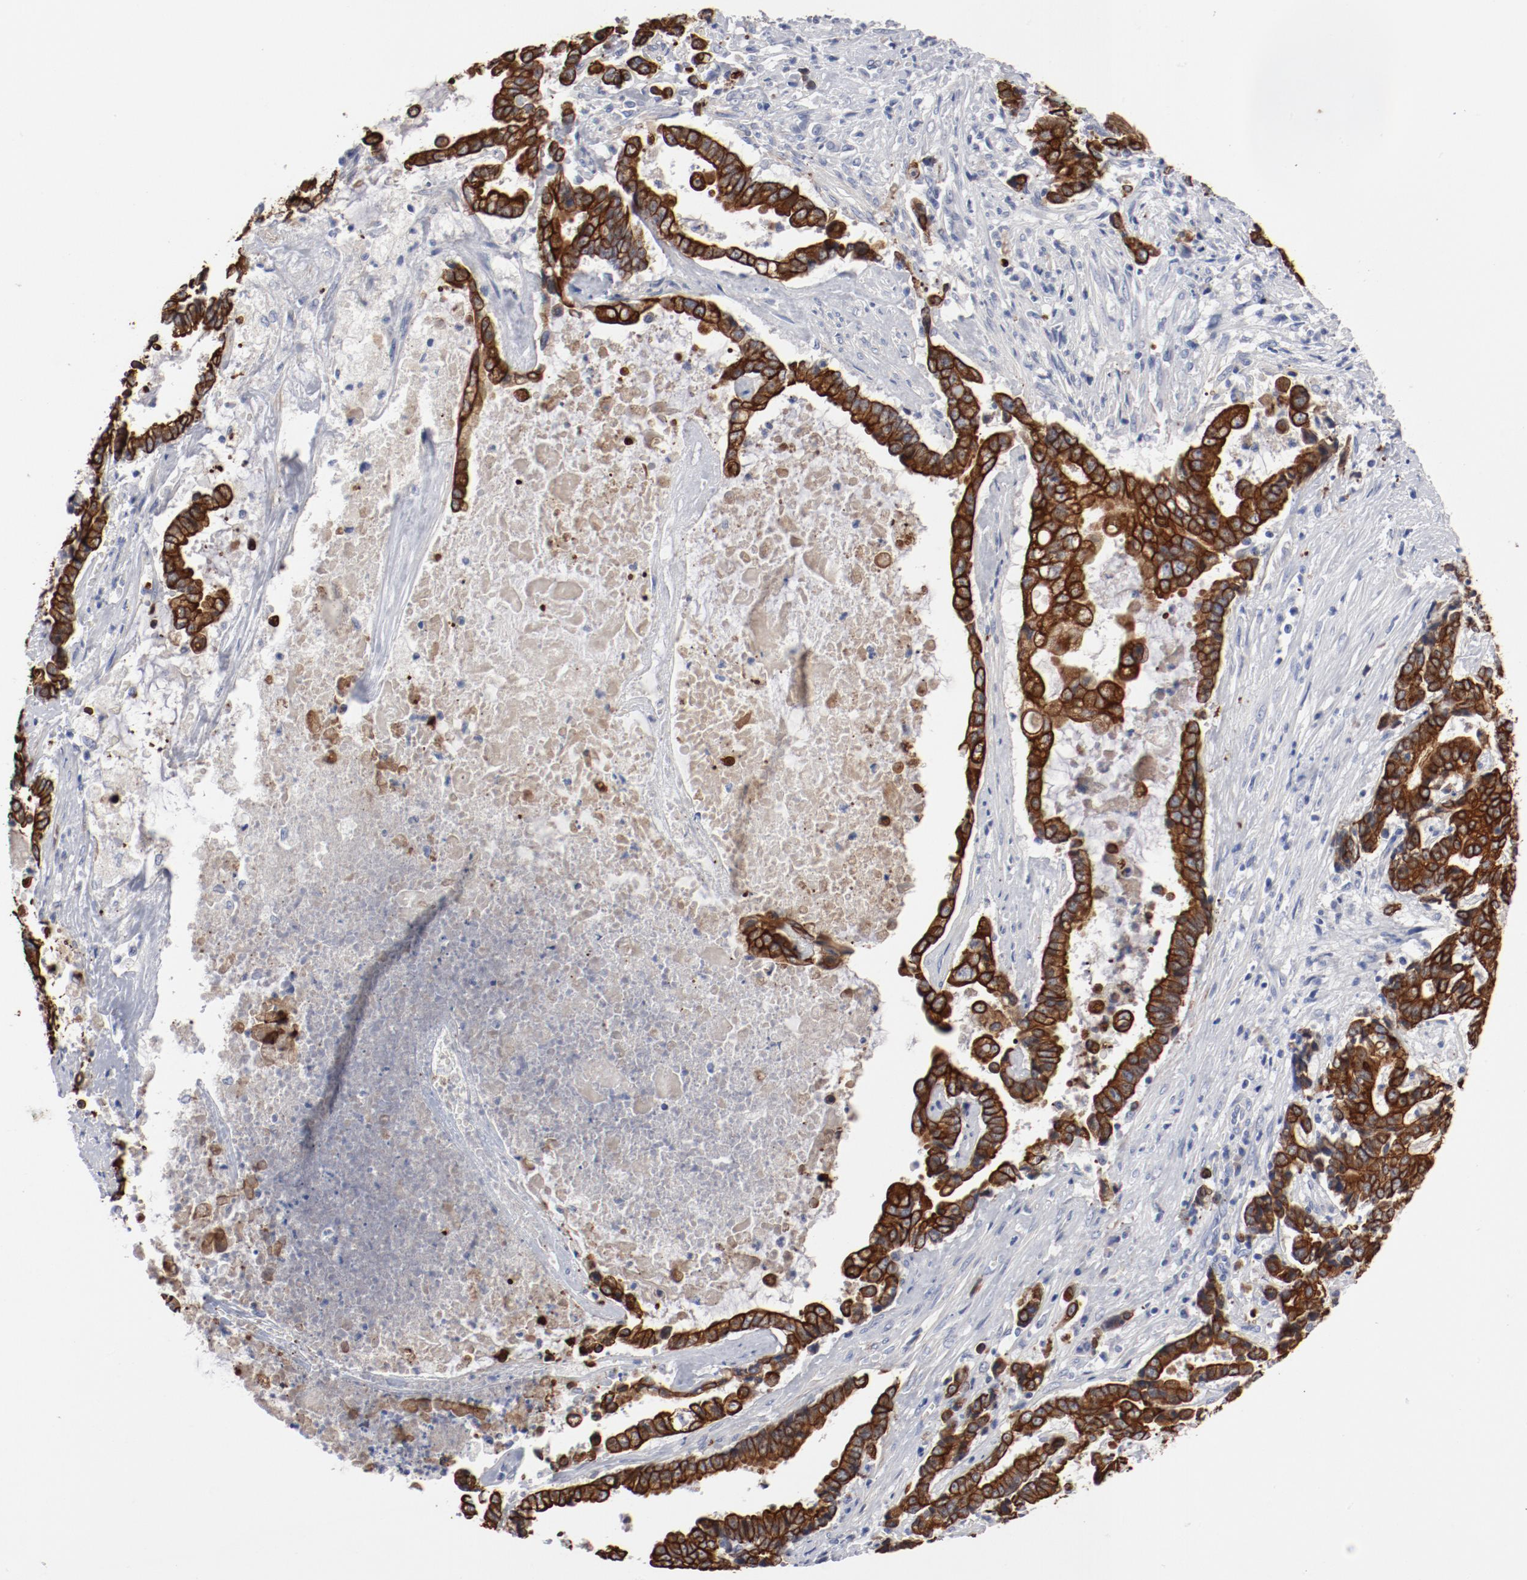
{"staining": {"intensity": "strong", "quantity": ">75%", "location": "cytoplasmic/membranous"}, "tissue": "liver cancer", "cell_type": "Tumor cells", "image_type": "cancer", "snomed": [{"axis": "morphology", "description": "Cholangiocarcinoma"}, {"axis": "topography", "description": "Liver"}], "caption": "DAB immunohistochemical staining of human liver cancer displays strong cytoplasmic/membranous protein expression in approximately >75% of tumor cells.", "gene": "TSPAN6", "patient": {"sex": "male", "age": 57}}